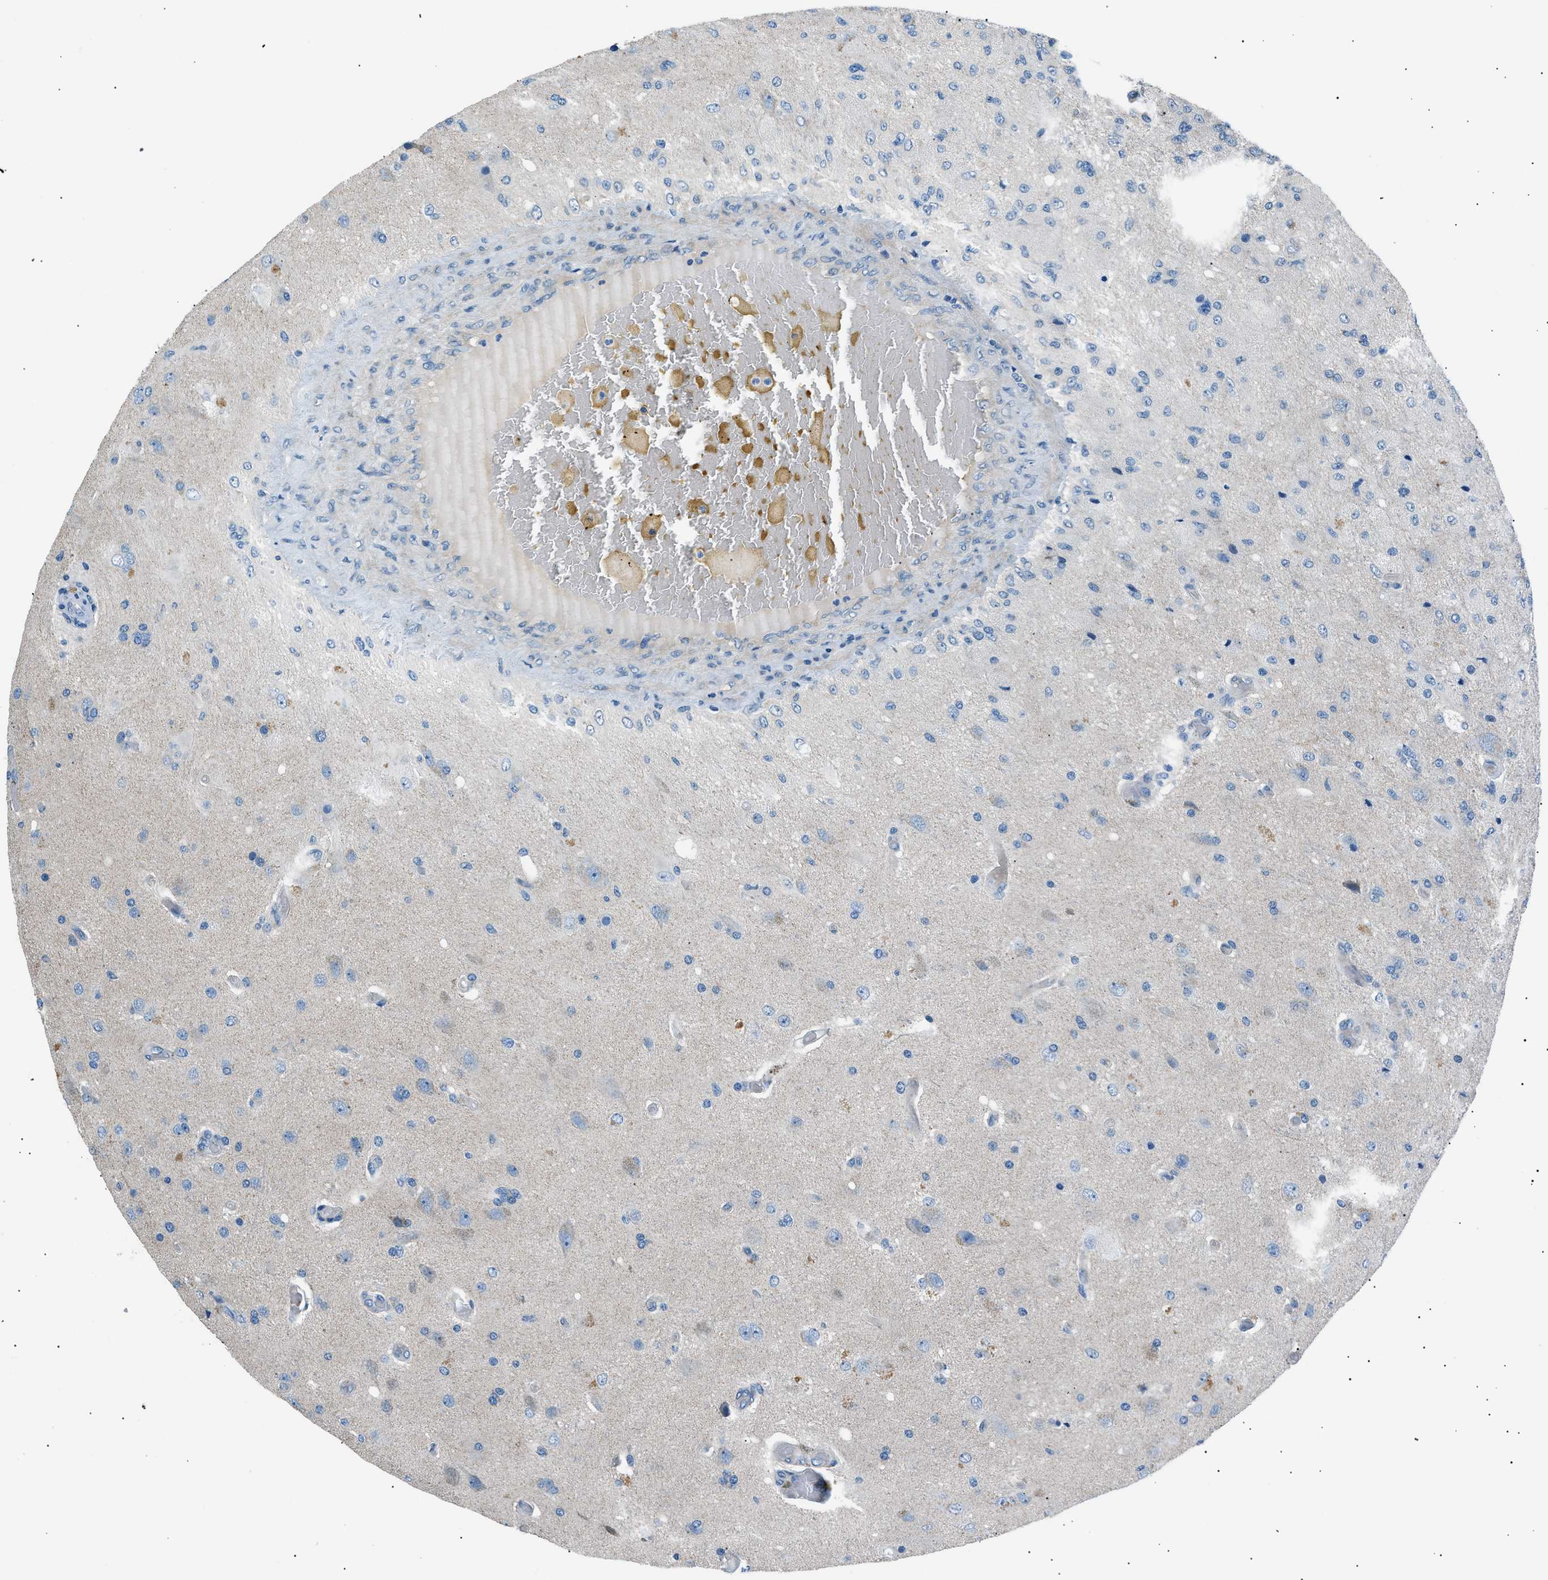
{"staining": {"intensity": "negative", "quantity": "none", "location": "none"}, "tissue": "glioma", "cell_type": "Tumor cells", "image_type": "cancer", "snomed": [{"axis": "morphology", "description": "Normal tissue, NOS"}, {"axis": "morphology", "description": "Glioma, malignant, High grade"}, {"axis": "topography", "description": "Cerebral cortex"}], "caption": "A photomicrograph of human malignant glioma (high-grade) is negative for staining in tumor cells. (DAB (3,3'-diaminobenzidine) immunohistochemistry, high magnification).", "gene": "LRRC37B", "patient": {"sex": "male", "age": 77}}